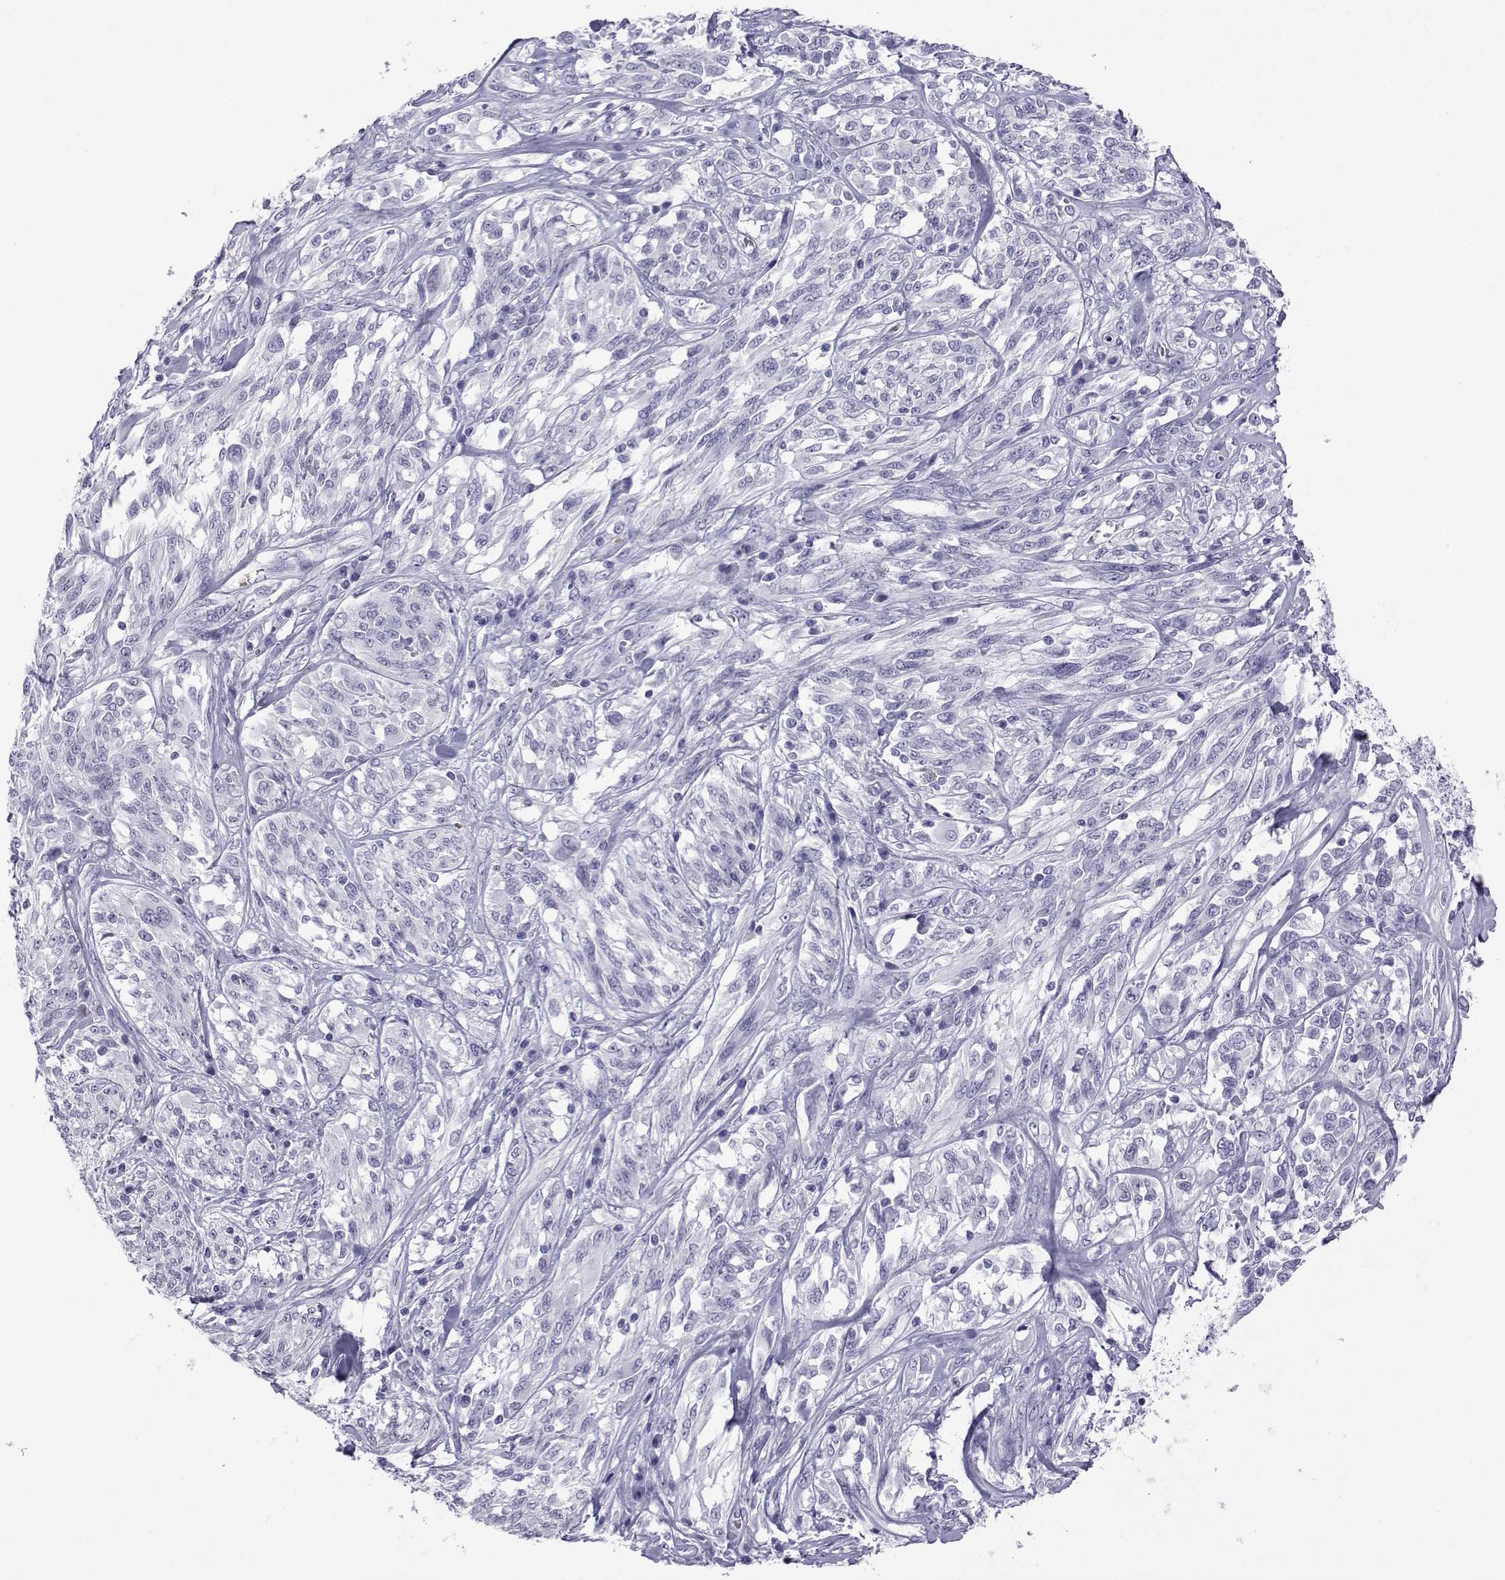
{"staining": {"intensity": "negative", "quantity": "none", "location": "none"}, "tissue": "melanoma", "cell_type": "Tumor cells", "image_type": "cancer", "snomed": [{"axis": "morphology", "description": "Malignant melanoma, NOS"}, {"axis": "topography", "description": "Skin"}], "caption": "The histopathology image demonstrates no staining of tumor cells in melanoma.", "gene": "ACTL7A", "patient": {"sex": "female", "age": 91}}